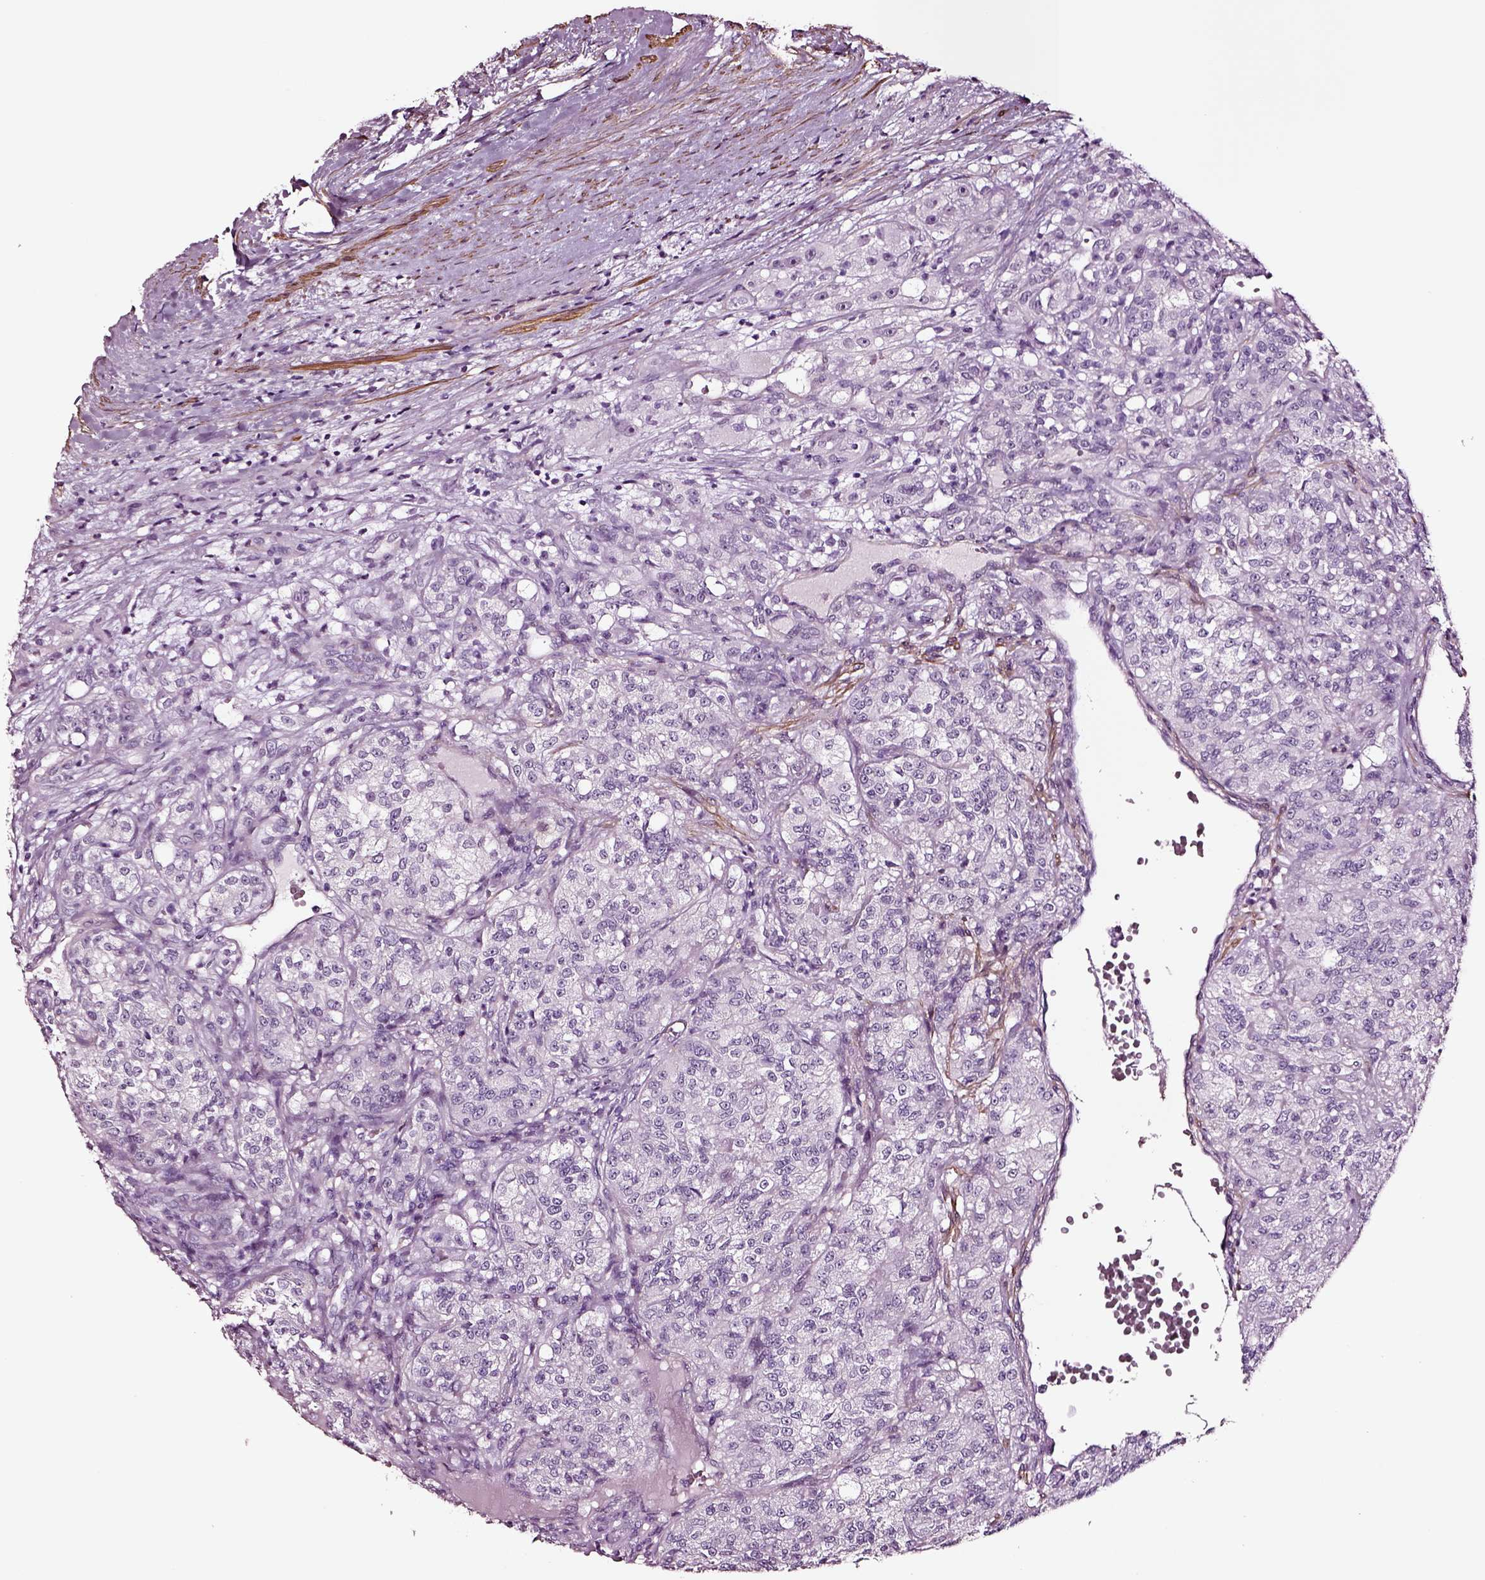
{"staining": {"intensity": "negative", "quantity": "none", "location": "none"}, "tissue": "renal cancer", "cell_type": "Tumor cells", "image_type": "cancer", "snomed": [{"axis": "morphology", "description": "Adenocarcinoma, NOS"}, {"axis": "topography", "description": "Kidney"}], "caption": "DAB immunohistochemical staining of adenocarcinoma (renal) reveals no significant staining in tumor cells.", "gene": "SOX10", "patient": {"sex": "female", "age": 63}}